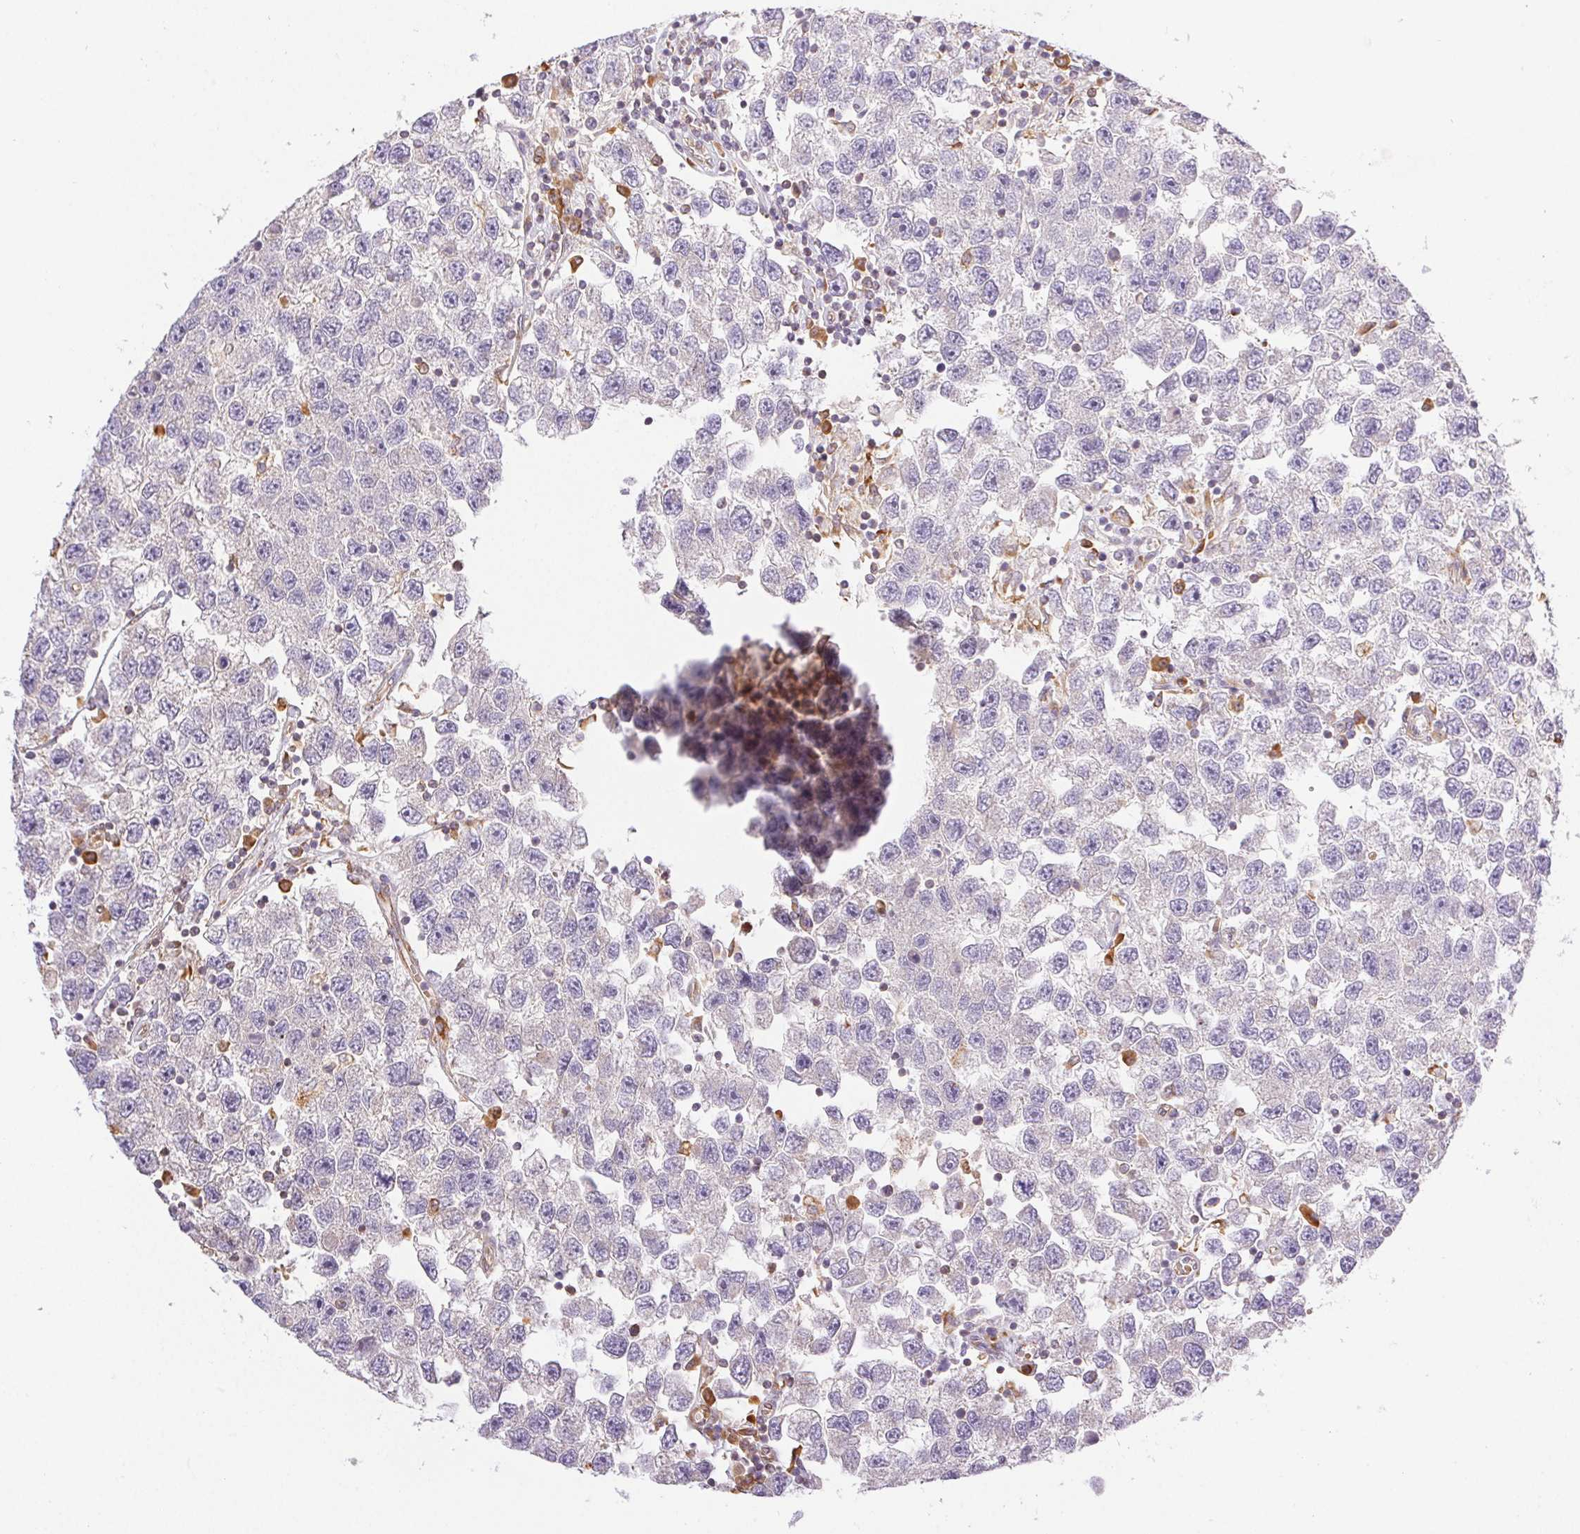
{"staining": {"intensity": "negative", "quantity": "none", "location": "none"}, "tissue": "testis cancer", "cell_type": "Tumor cells", "image_type": "cancer", "snomed": [{"axis": "morphology", "description": "Seminoma, NOS"}, {"axis": "topography", "description": "Testis"}], "caption": "Image shows no significant protein positivity in tumor cells of seminoma (testis). The staining is performed using DAB brown chromogen with nuclei counter-stained in using hematoxylin.", "gene": "ENTREP1", "patient": {"sex": "male", "age": 26}}